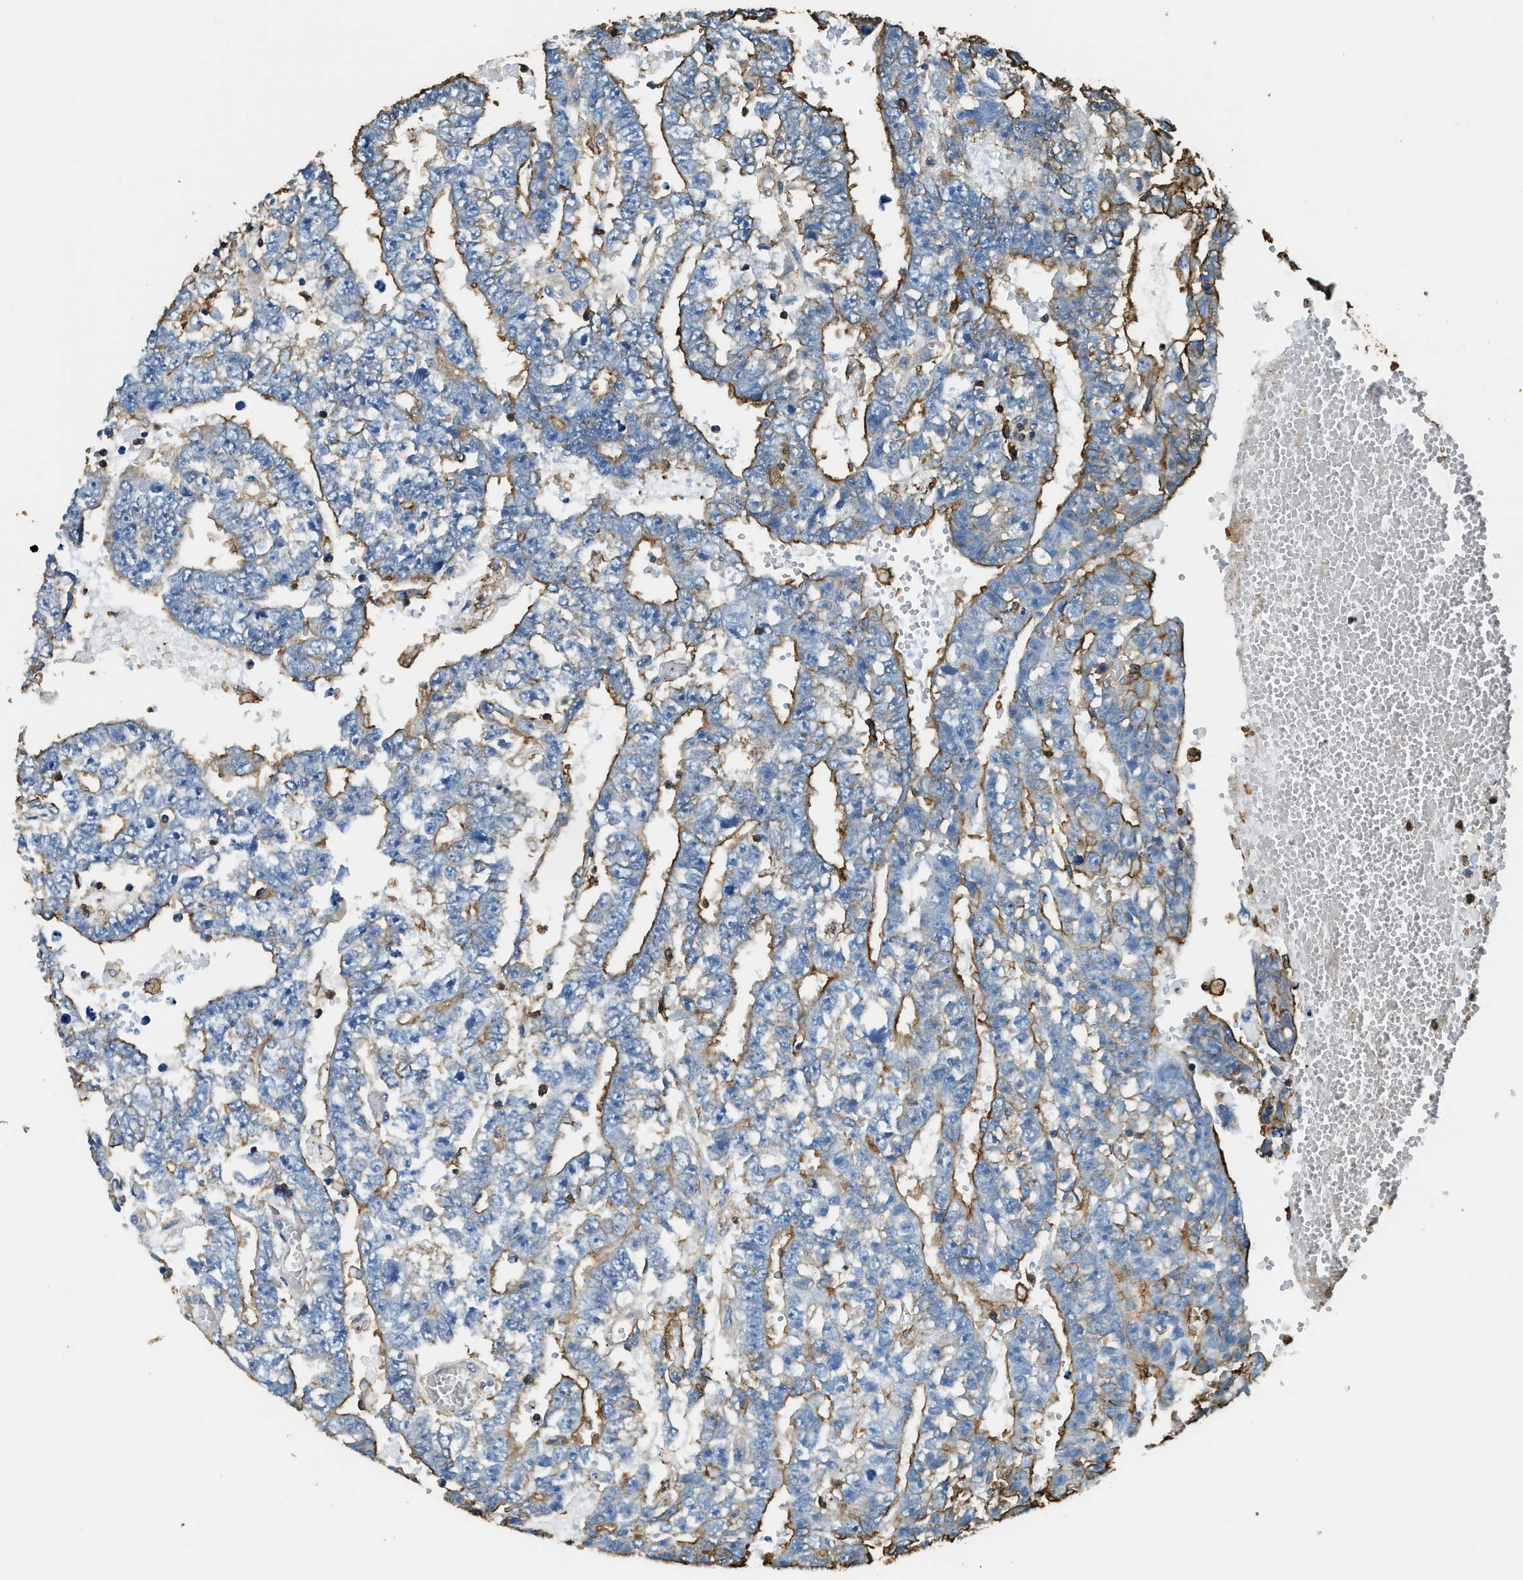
{"staining": {"intensity": "moderate", "quantity": "25%-75%", "location": "cytoplasmic/membranous"}, "tissue": "testis cancer", "cell_type": "Tumor cells", "image_type": "cancer", "snomed": [{"axis": "morphology", "description": "Carcinoma, Embryonal, NOS"}, {"axis": "topography", "description": "Testis"}], "caption": "Immunohistochemical staining of human embryonal carcinoma (testis) exhibits moderate cytoplasmic/membranous protein expression in approximately 25%-75% of tumor cells.", "gene": "ACCS", "patient": {"sex": "male", "age": 25}}